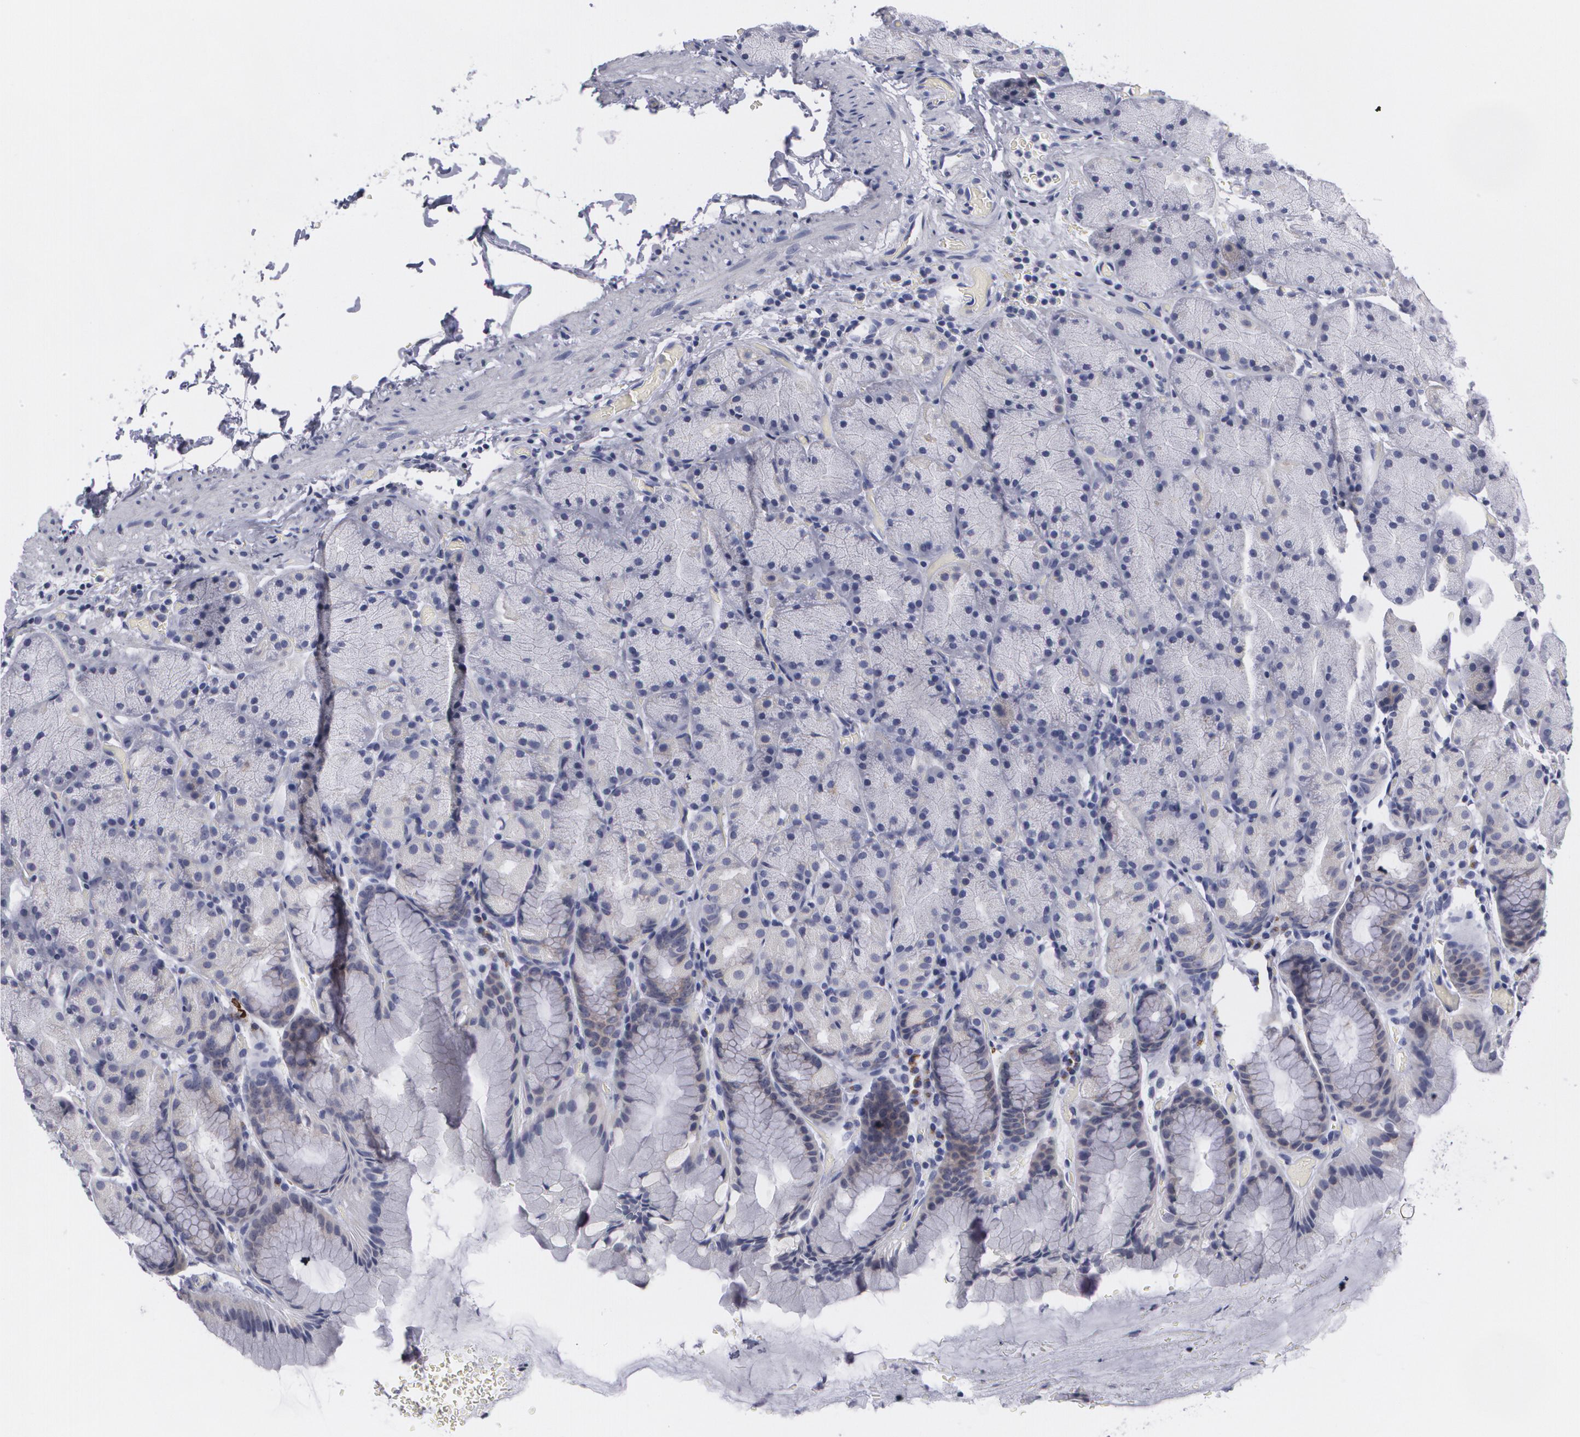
{"staining": {"intensity": "negative", "quantity": "none", "location": "none"}, "tissue": "stomach", "cell_type": "Glandular cells", "image_type": "normal", "snomed": [{"axis": "morphology", "description": "Normal tissue, NOS"}, {"axis": "topography", "description": "Stomach, upper"}], "caption": "A micrograph of stomach stained for a protein displays no brown staining in glandular cells. (Stains: DAB (3,3'-diaminobenzidine) IHC with hematoxylin counter stain, Microscopy: brightfield microscopy at high magnification).", "gene": "MBNL3", "patient": {"sex": "male", "age": 47}}